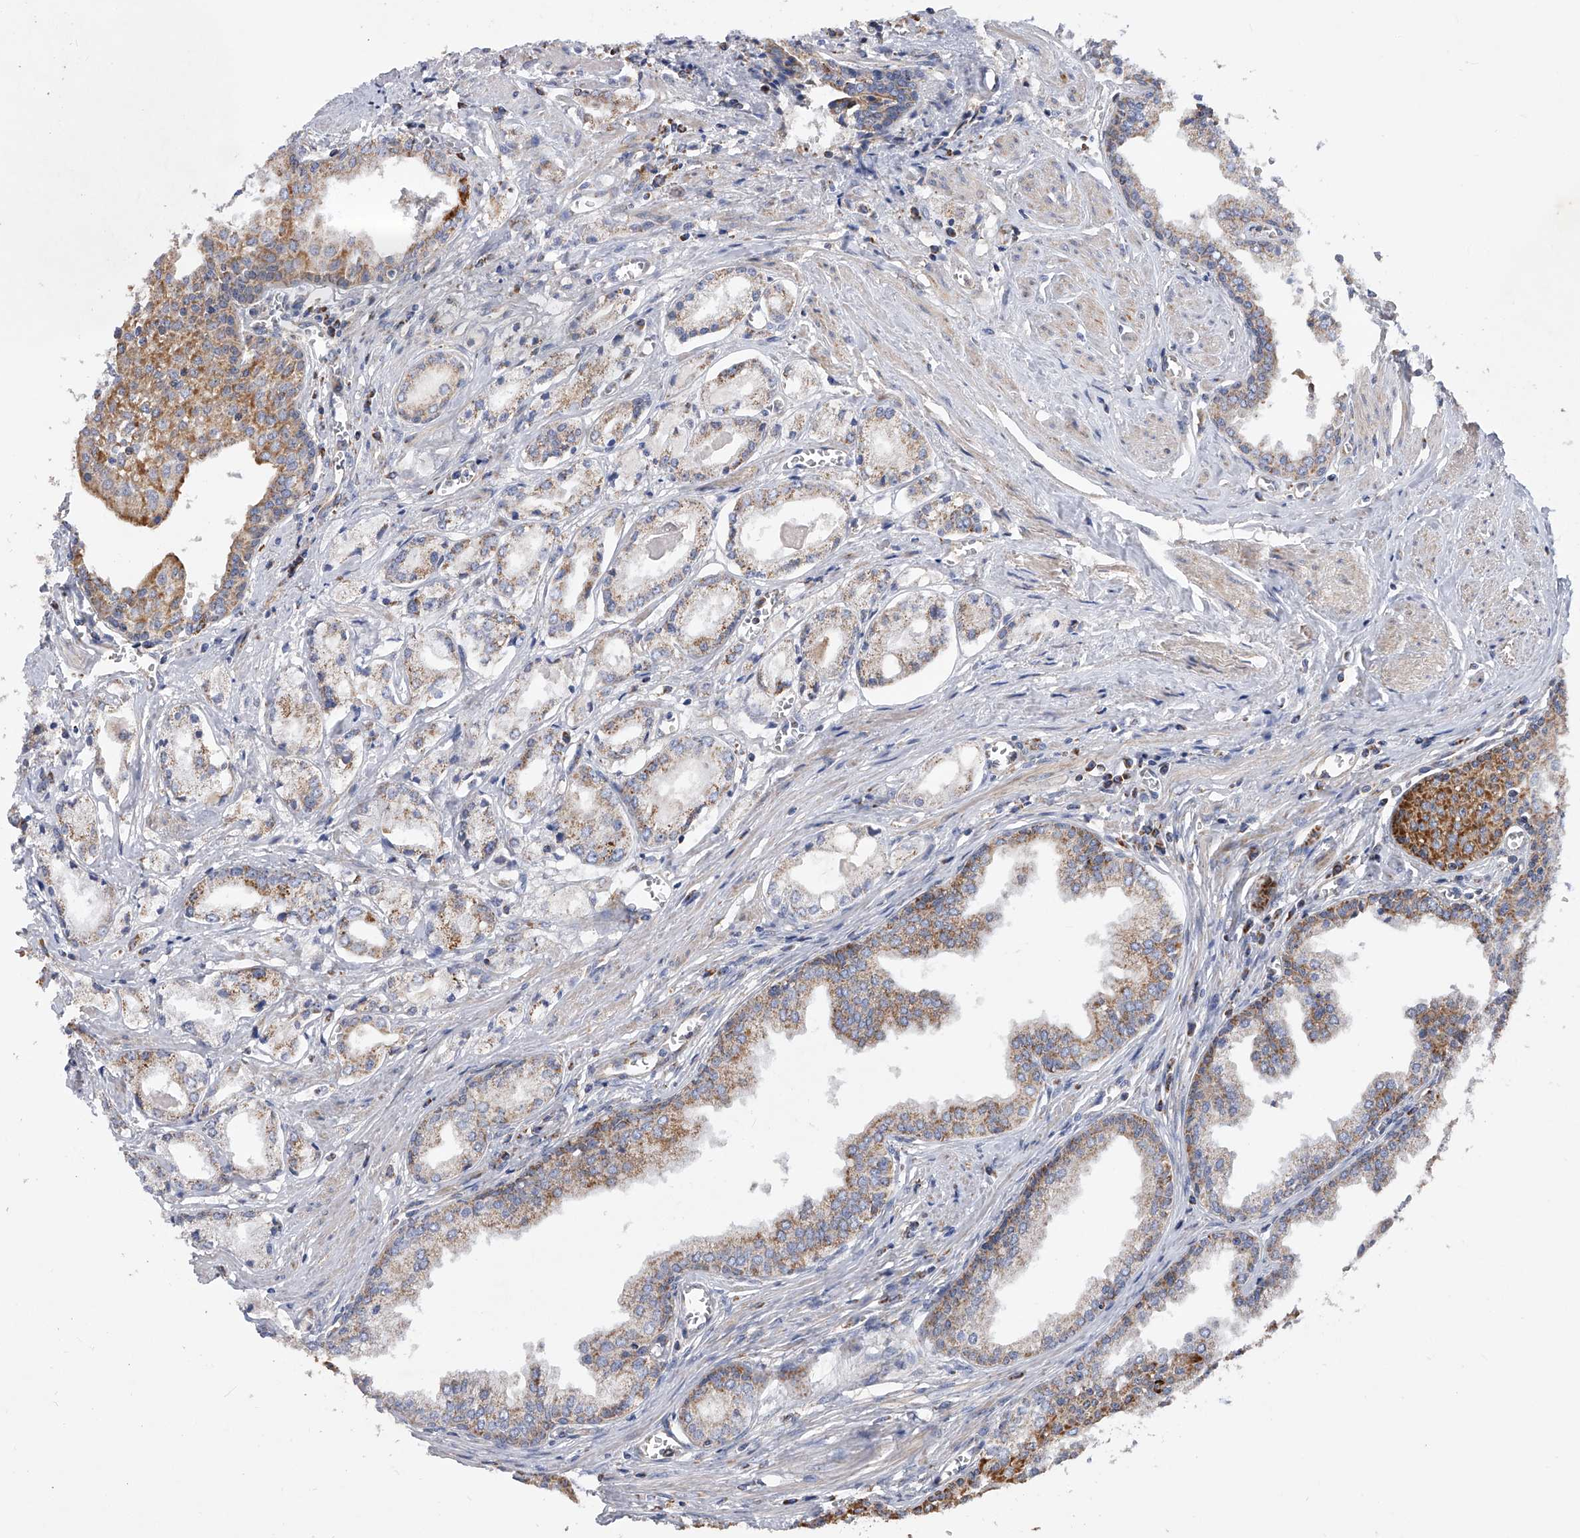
{"staining": {"intensity": "moderate", "quantity": "25%-75%", "location": "cytoplasmic/membranous"}, "tissue": "prostate cancer", "cell_type": "Tumor cells", "image_type": "cancer", "snomed": [{"axis": "morphology", "description": "Adenocarcinoma, Low grade"}, {"axis": "topography", "description": "Prostate"}], "caption": "IHC micrograph of neoplastic tissue: prostate adenocarcinoma (low-grade) stained using IHC shows medium levels of moderate protein expression localized specifically in the cytoplasmic/membranous of tumor cells, appearing as a cytoplasmic/membranous brown color.", "gene": "PDSS2", "patient": {"sex": "male", "age": 60}}